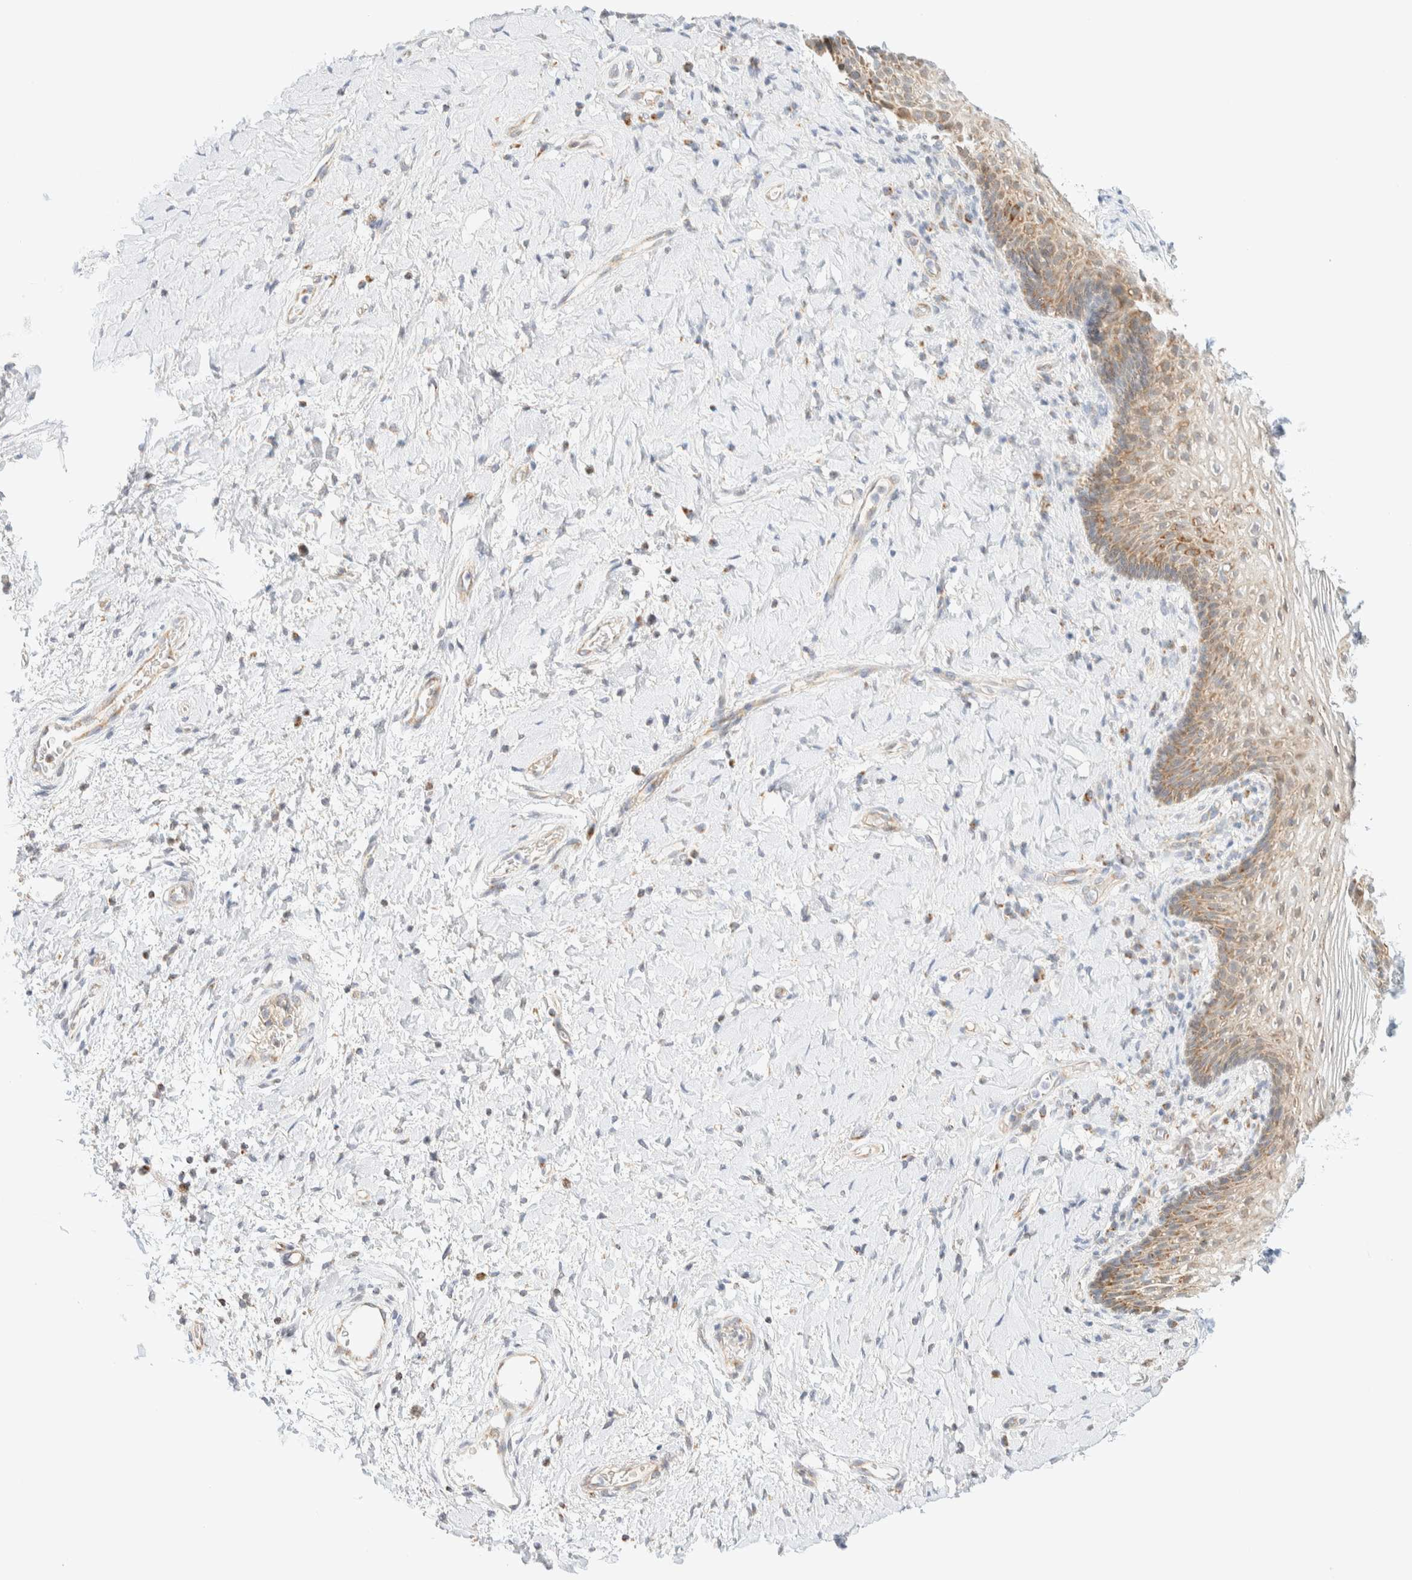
{"staining": {"intensity": "moderate", "quantity": ">75%", "location": "cytoplasmic/membranous"}, "tissue": "vagina", "cell_type": "Squamous epithelial cells", "image_type": "normal", "snomed": [{"axis": "morphology", "description": "Normal tissue, NOS"}, {"axis": "topography", "description": "Vagina"}], "caption": "Human vagina stained for a protein (brown) demonstrates moderate cytoplasmic/membranous positive expression in approximately >75% of squamous epithelial cells.", "gene": "PPM1K", "patient": {"sex": "female", "age": 60}}